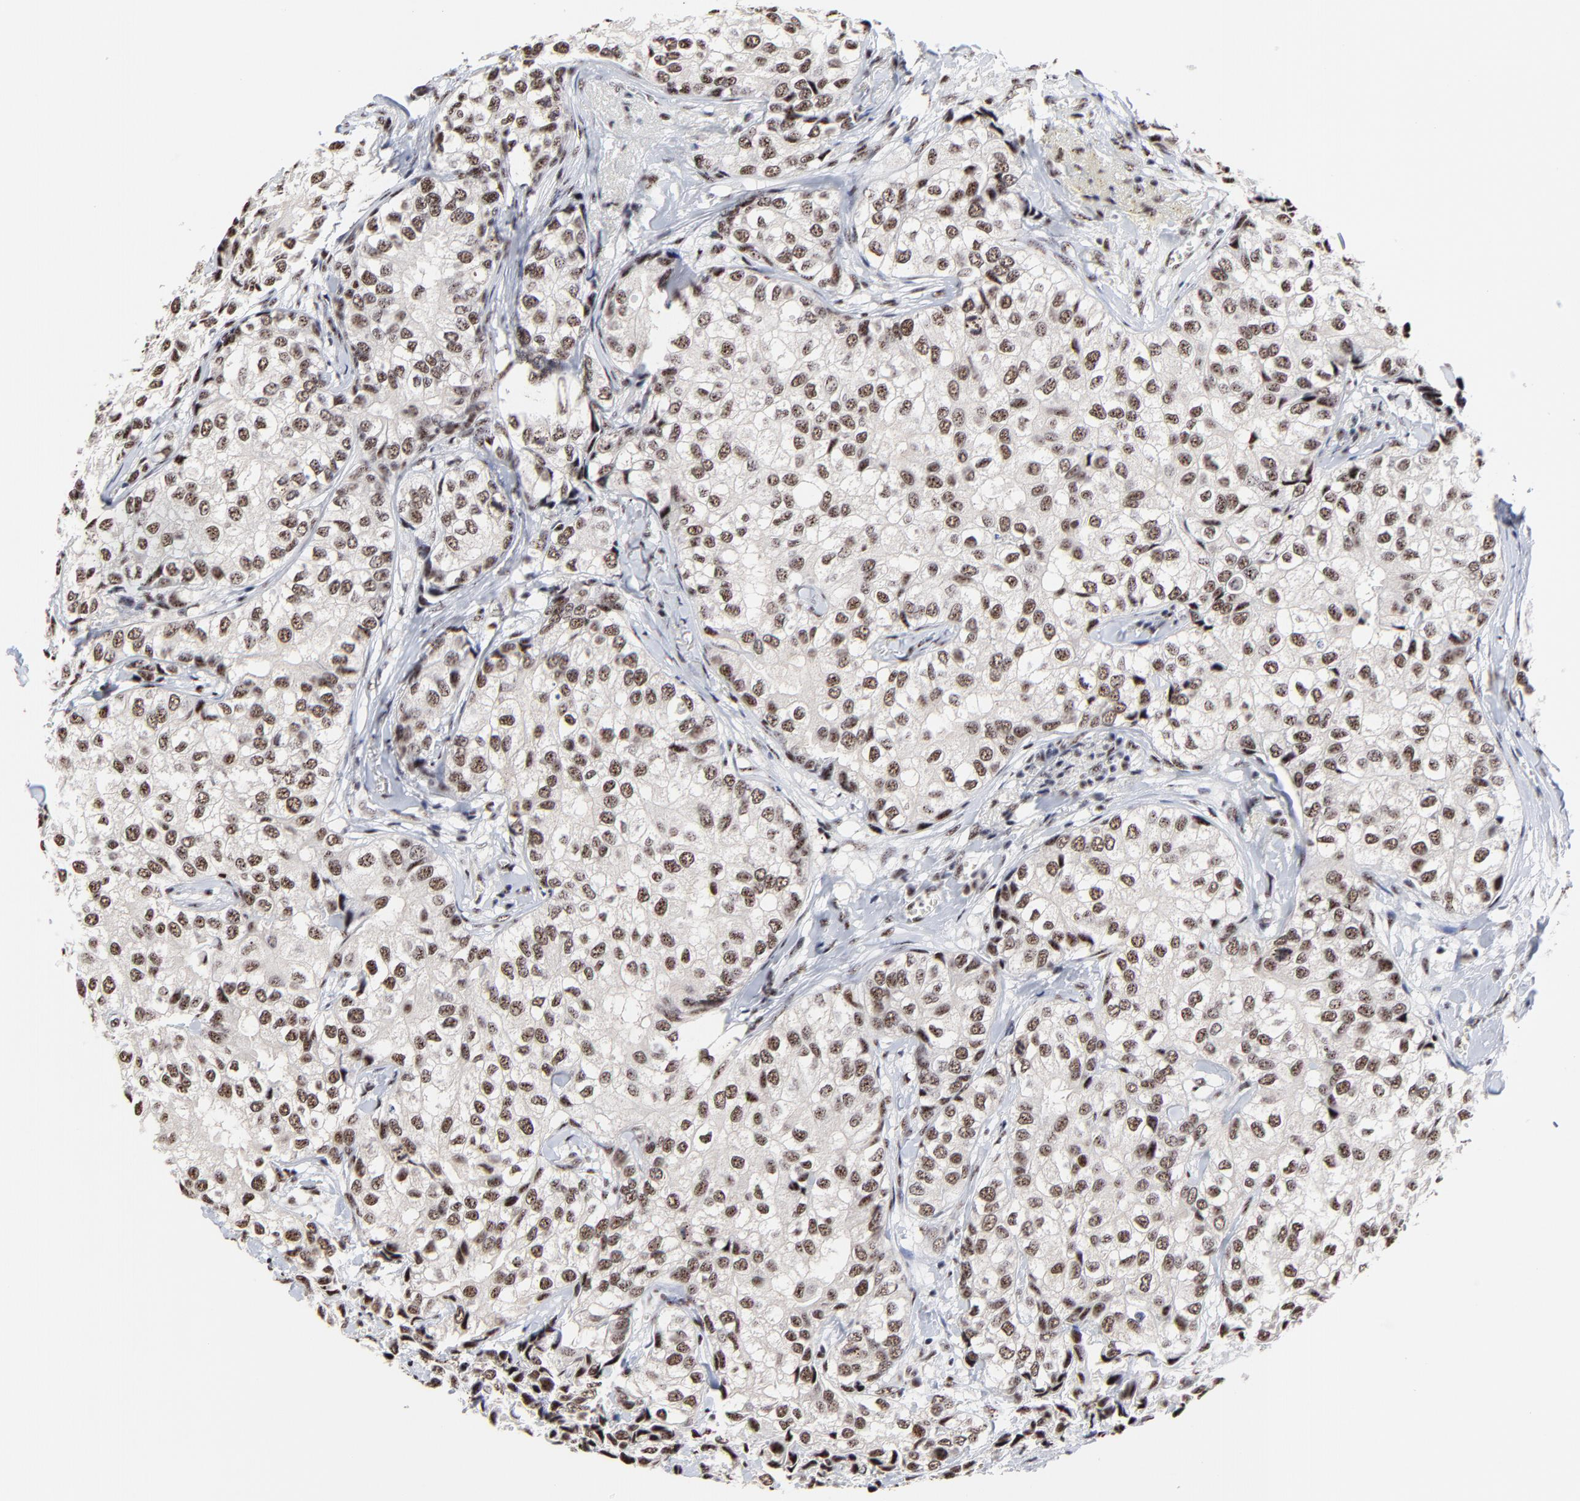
{"staining": {"intensity": "moderate", "quantity": ">75%", "location": "nuclear"}, "tissue": "breast cancer", "cell_type": "Tumor cells", "image_type": "cancer", "snomed": [{"axis": "morphology", "description": "Duct carcinoma"}, {"axis": "topography", "description": "Breast"}], "caption": "Immunohistochemical staining of human intraductal carcinoma (breast) displays medium levels of moderate nuclear protein positivity in approximately >75% of tumor cells. (IHC, brightfield microscopy, high magnification).", "gene": "MBD4", "patient": {"sex": "female", "age": 68}}